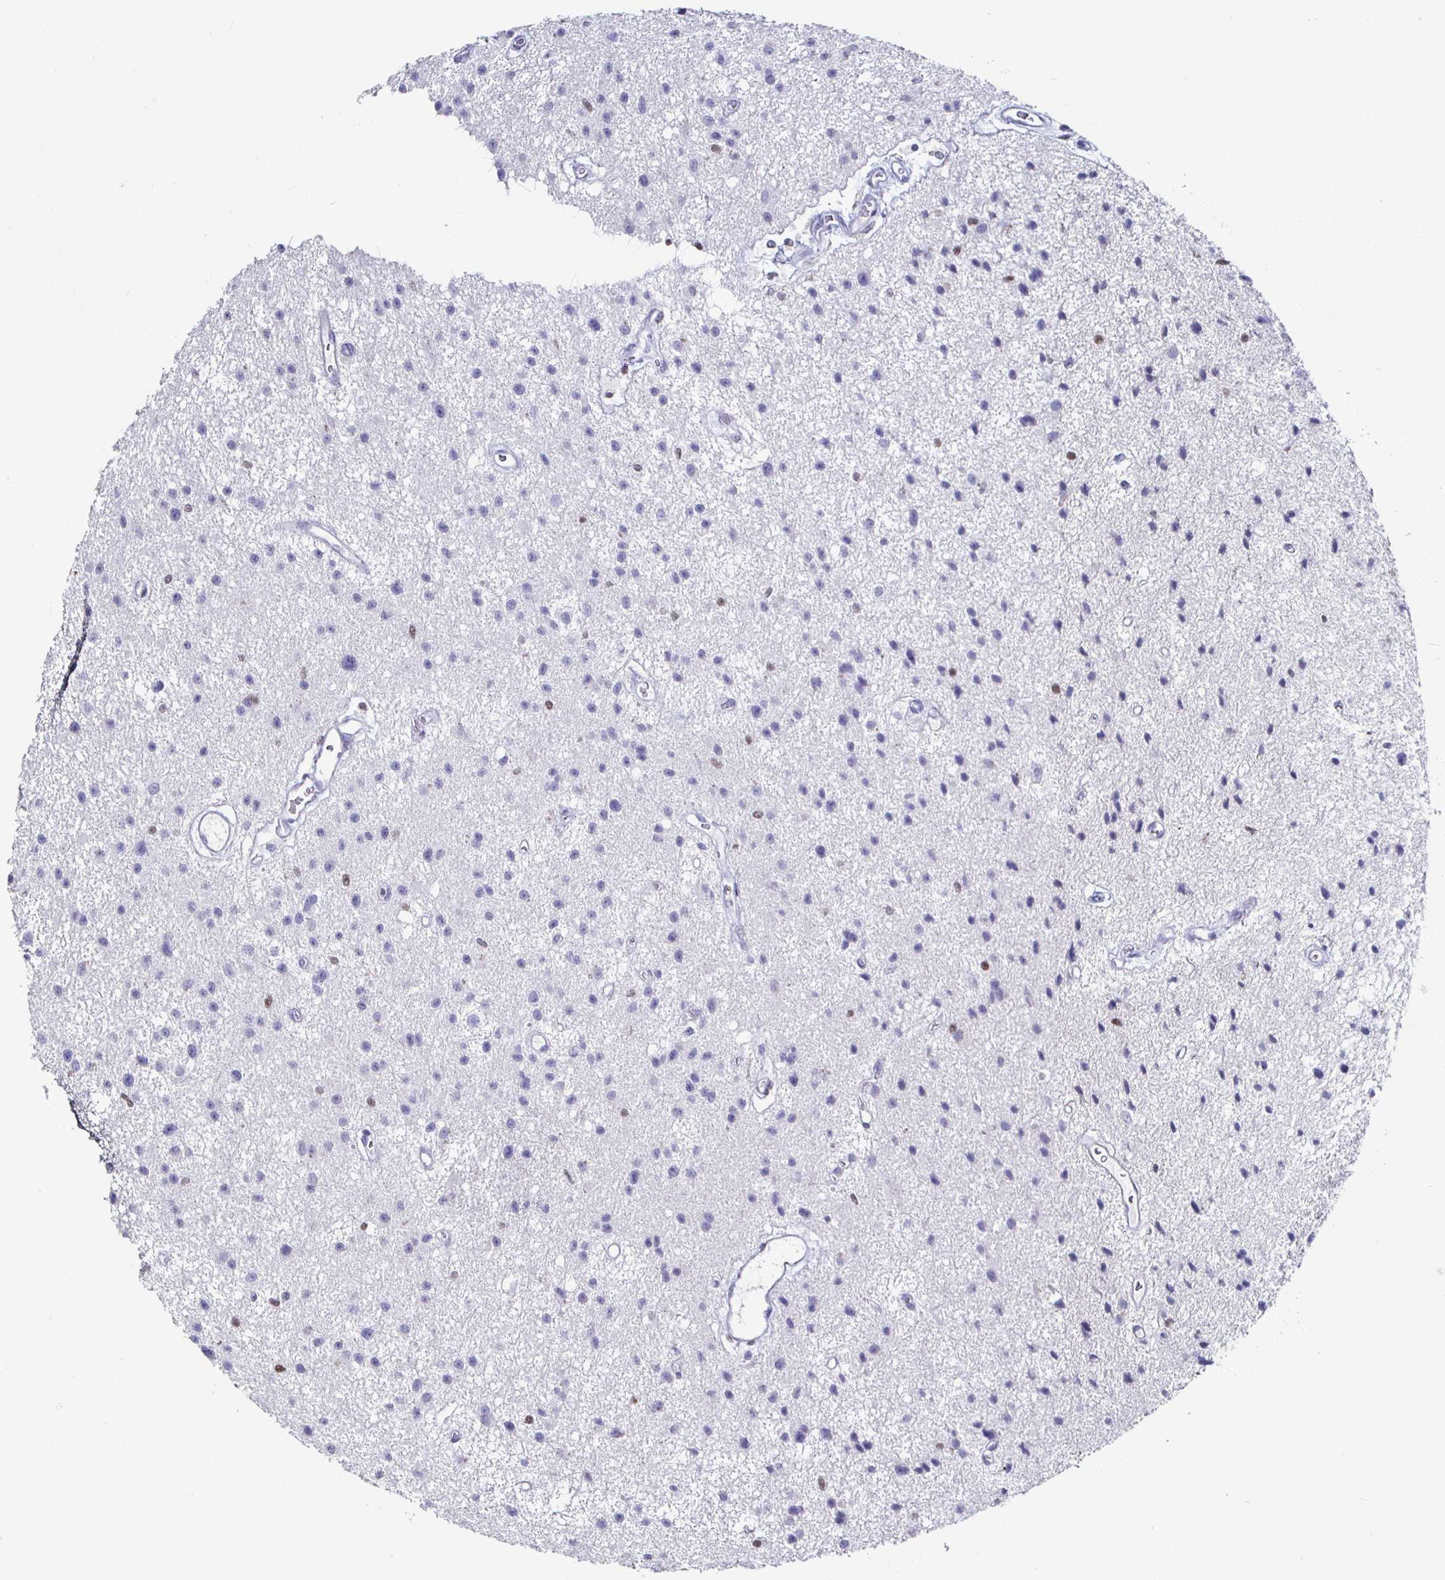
{"staining": {"intensity": "negative", "quantity": "none", "location": "none"}, "tissue": "glioma", "cell_type": "Tumor cells", "image_type": "cancer", "snomed": [{"axis": "morphology", "description": "Glioma, malignant, Low grade"}, {"axis": "topography", "description": "Brain"}], "caption": "DAB (3,3'-diaminobenzidine) immunohistochemical staining of malignant glioma (low-grade) reveals no significant staining in tumor cells.", "gene": "RUNX2", "patient": {"sex": "male", "age": 43}}